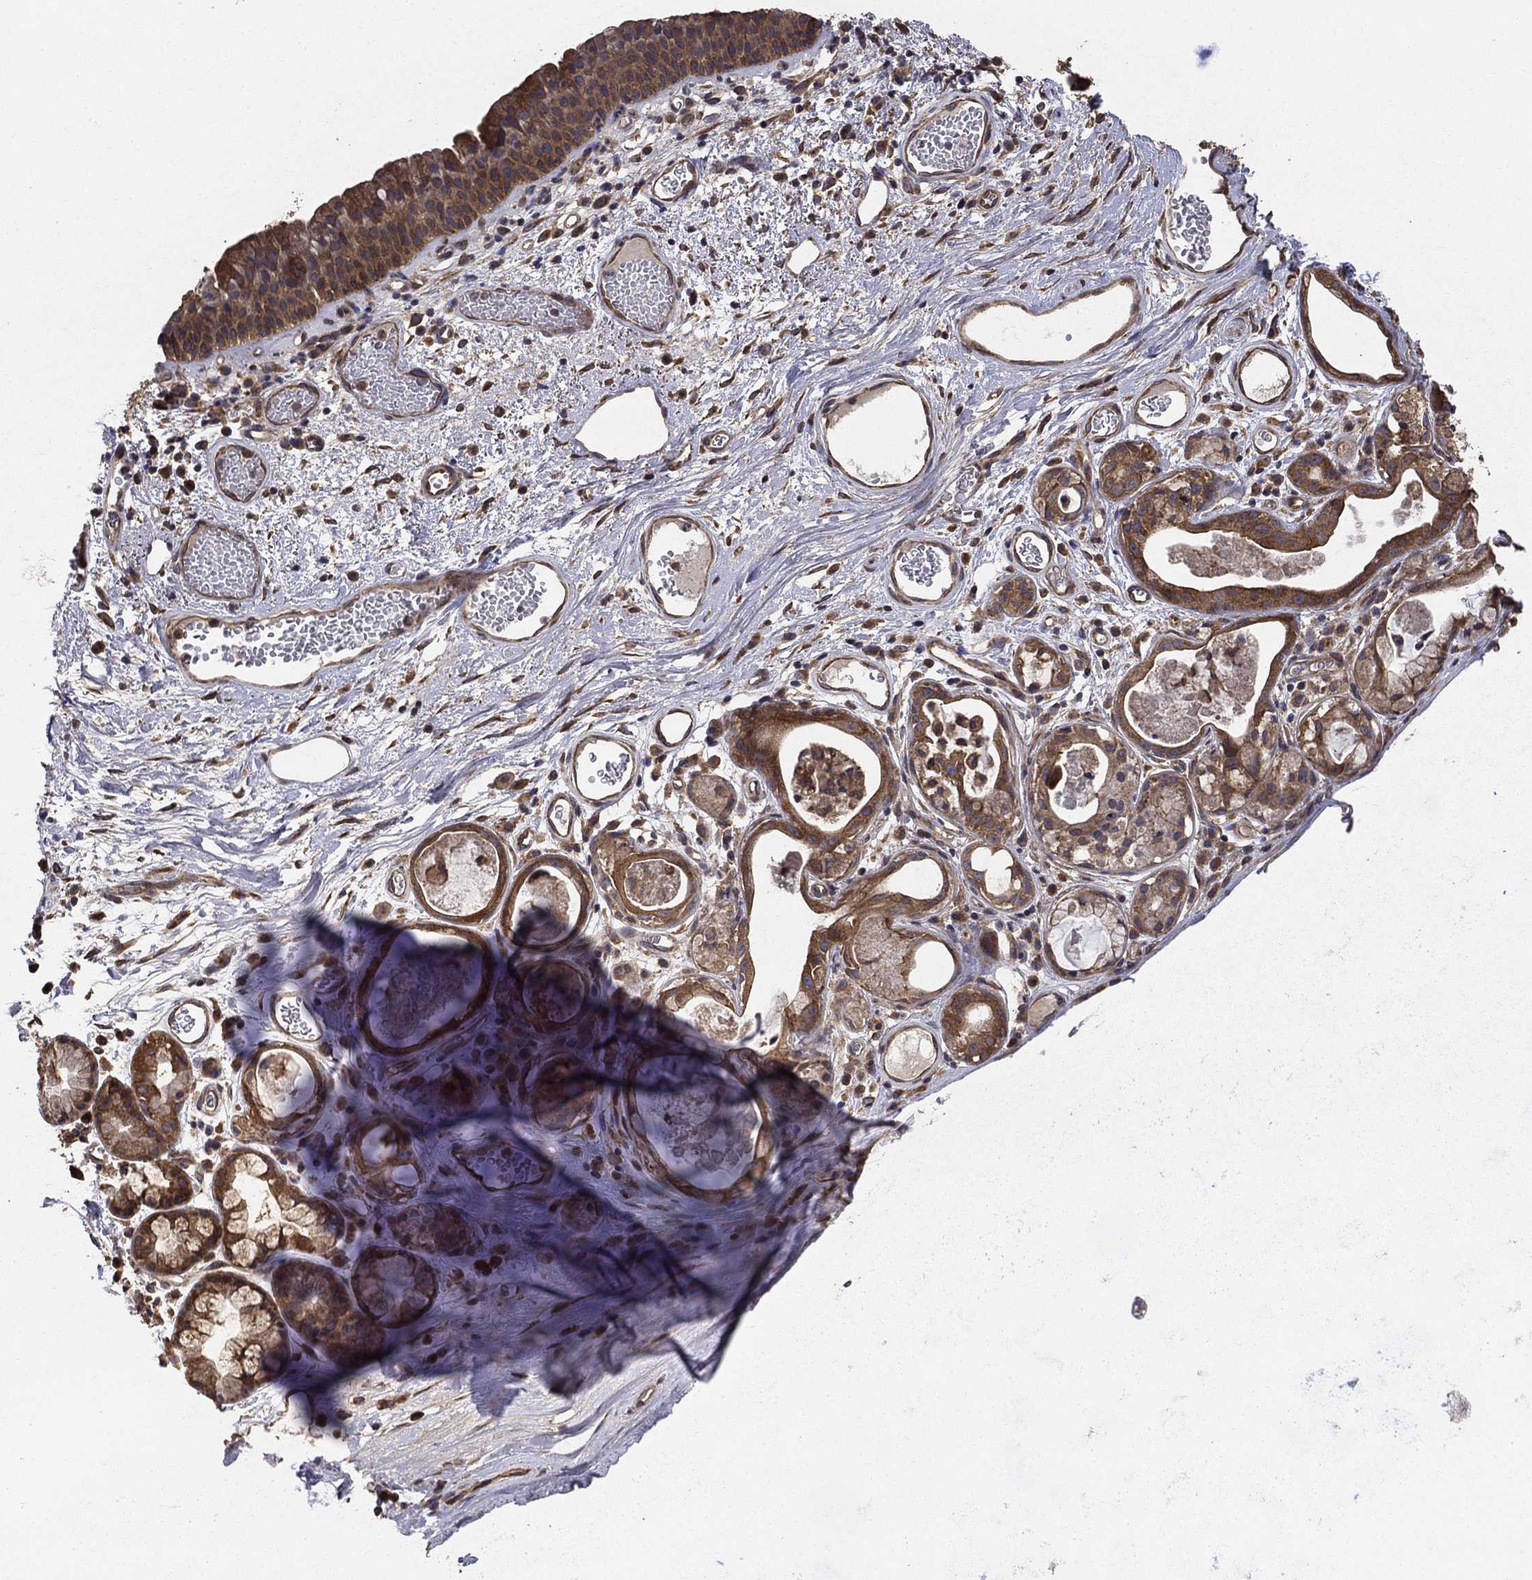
{"staining": {"intensity": "negative", "quantity": "none", "location": "none"}, "tissue": "adipose tissue", "cell_type": "Adipocytes", "image_type": "normal", "snomed": [{"axis": "morphology", "description": "Normal tissue, NOS"}, {"axis": "topography", "description": "Cartilage tissue"}], "caption": "There is no significant positivity in adipocytes of adipose tissue. (Immunohistochemistry, brightfield microscopy, high magnification).", "gene": "BABAM2", "patient": {"sex": "male", "age": 81}}